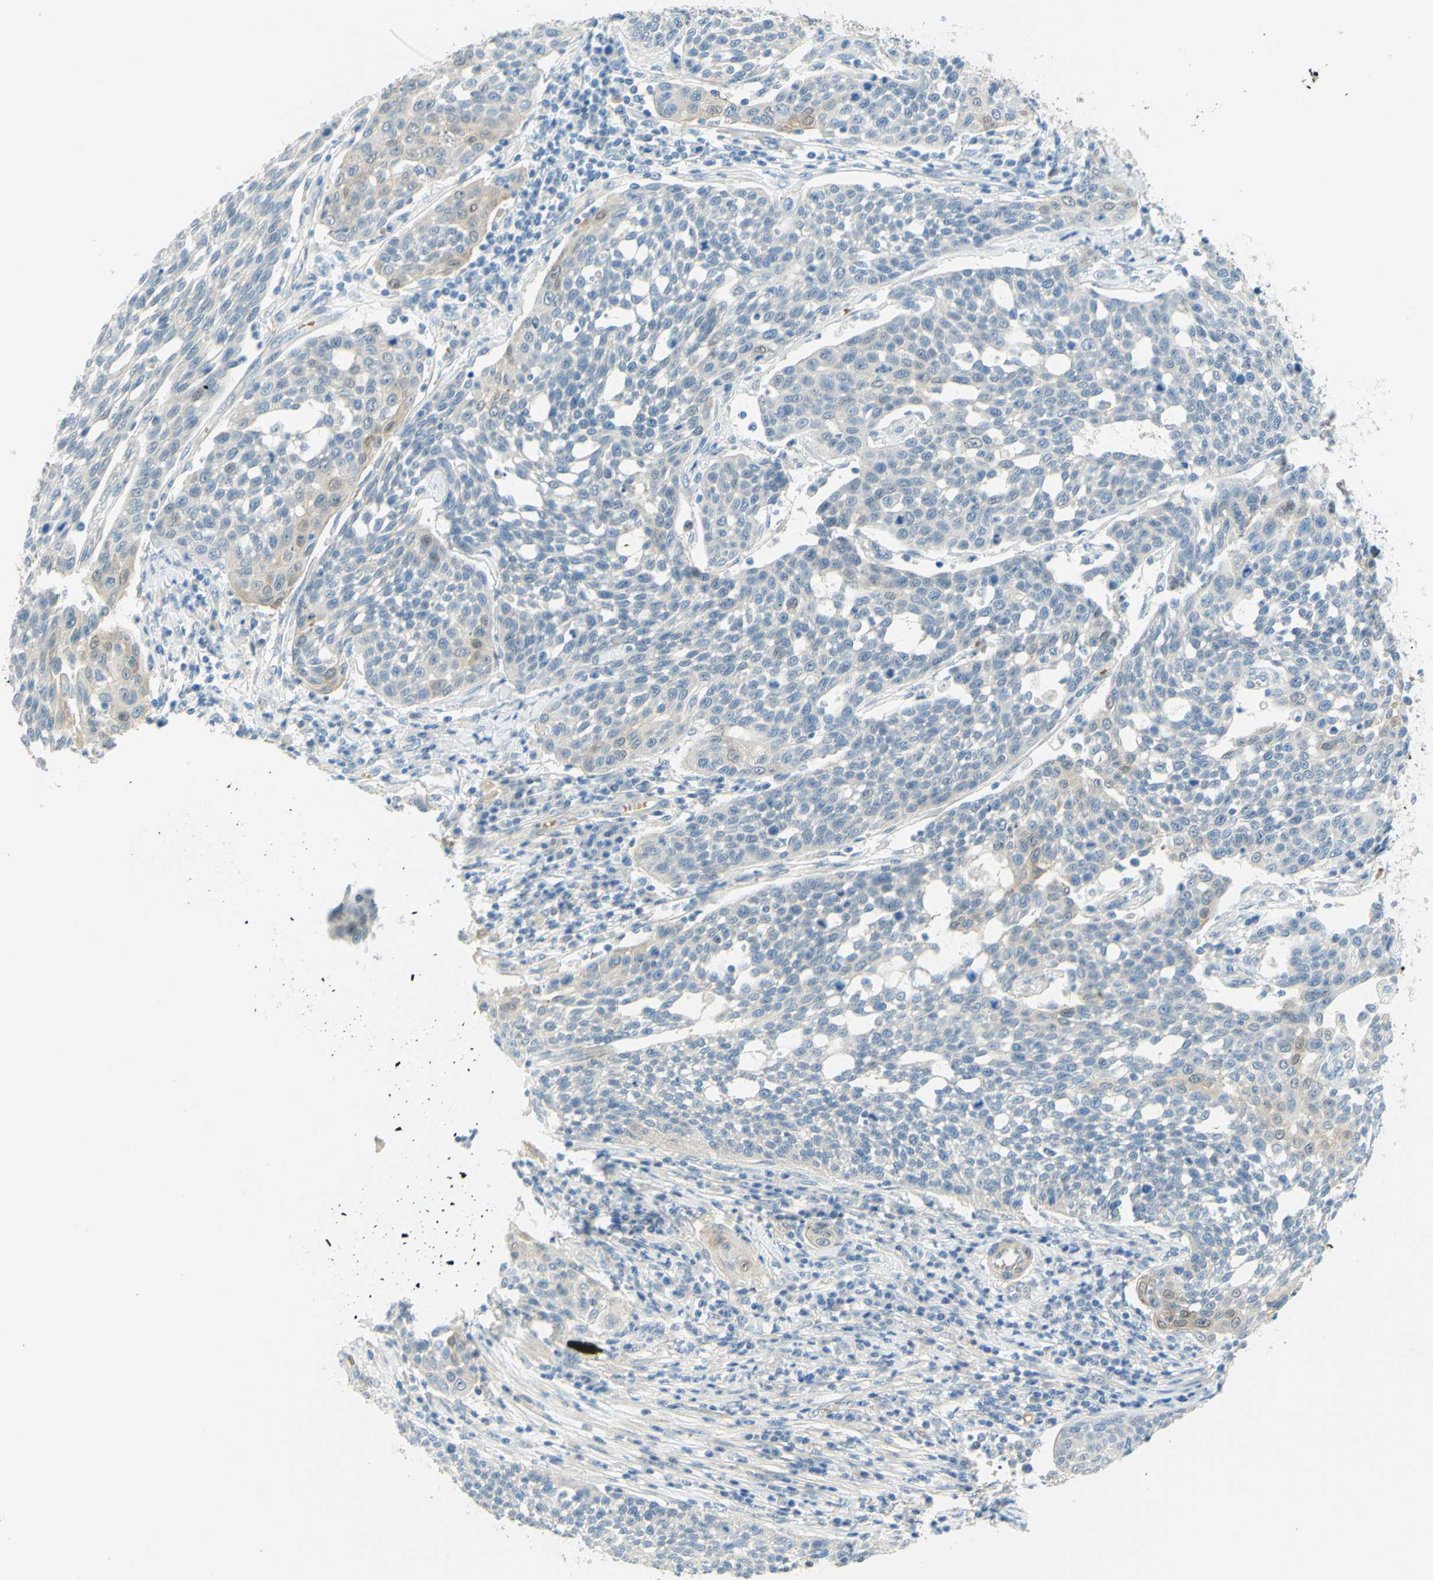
{"staining": {"intensity": "weak", "quantity": "<25%", "location": "cytoplasmic/membranous"}, "tissue": "cervical cancer", "cell_type": "Tumor cells", "image_type": "cancer", "snomed": [{"axis": "morphology", "description": "Squamous cell carcinoma, NOS"}, {"axis": "topography", "description": "Cervix"}], "caption": "The image reveals no staining of tumor cells in cervical cancer.", "gene": "ENTREP2", "patient": {"sex": "female", "age": 34}}